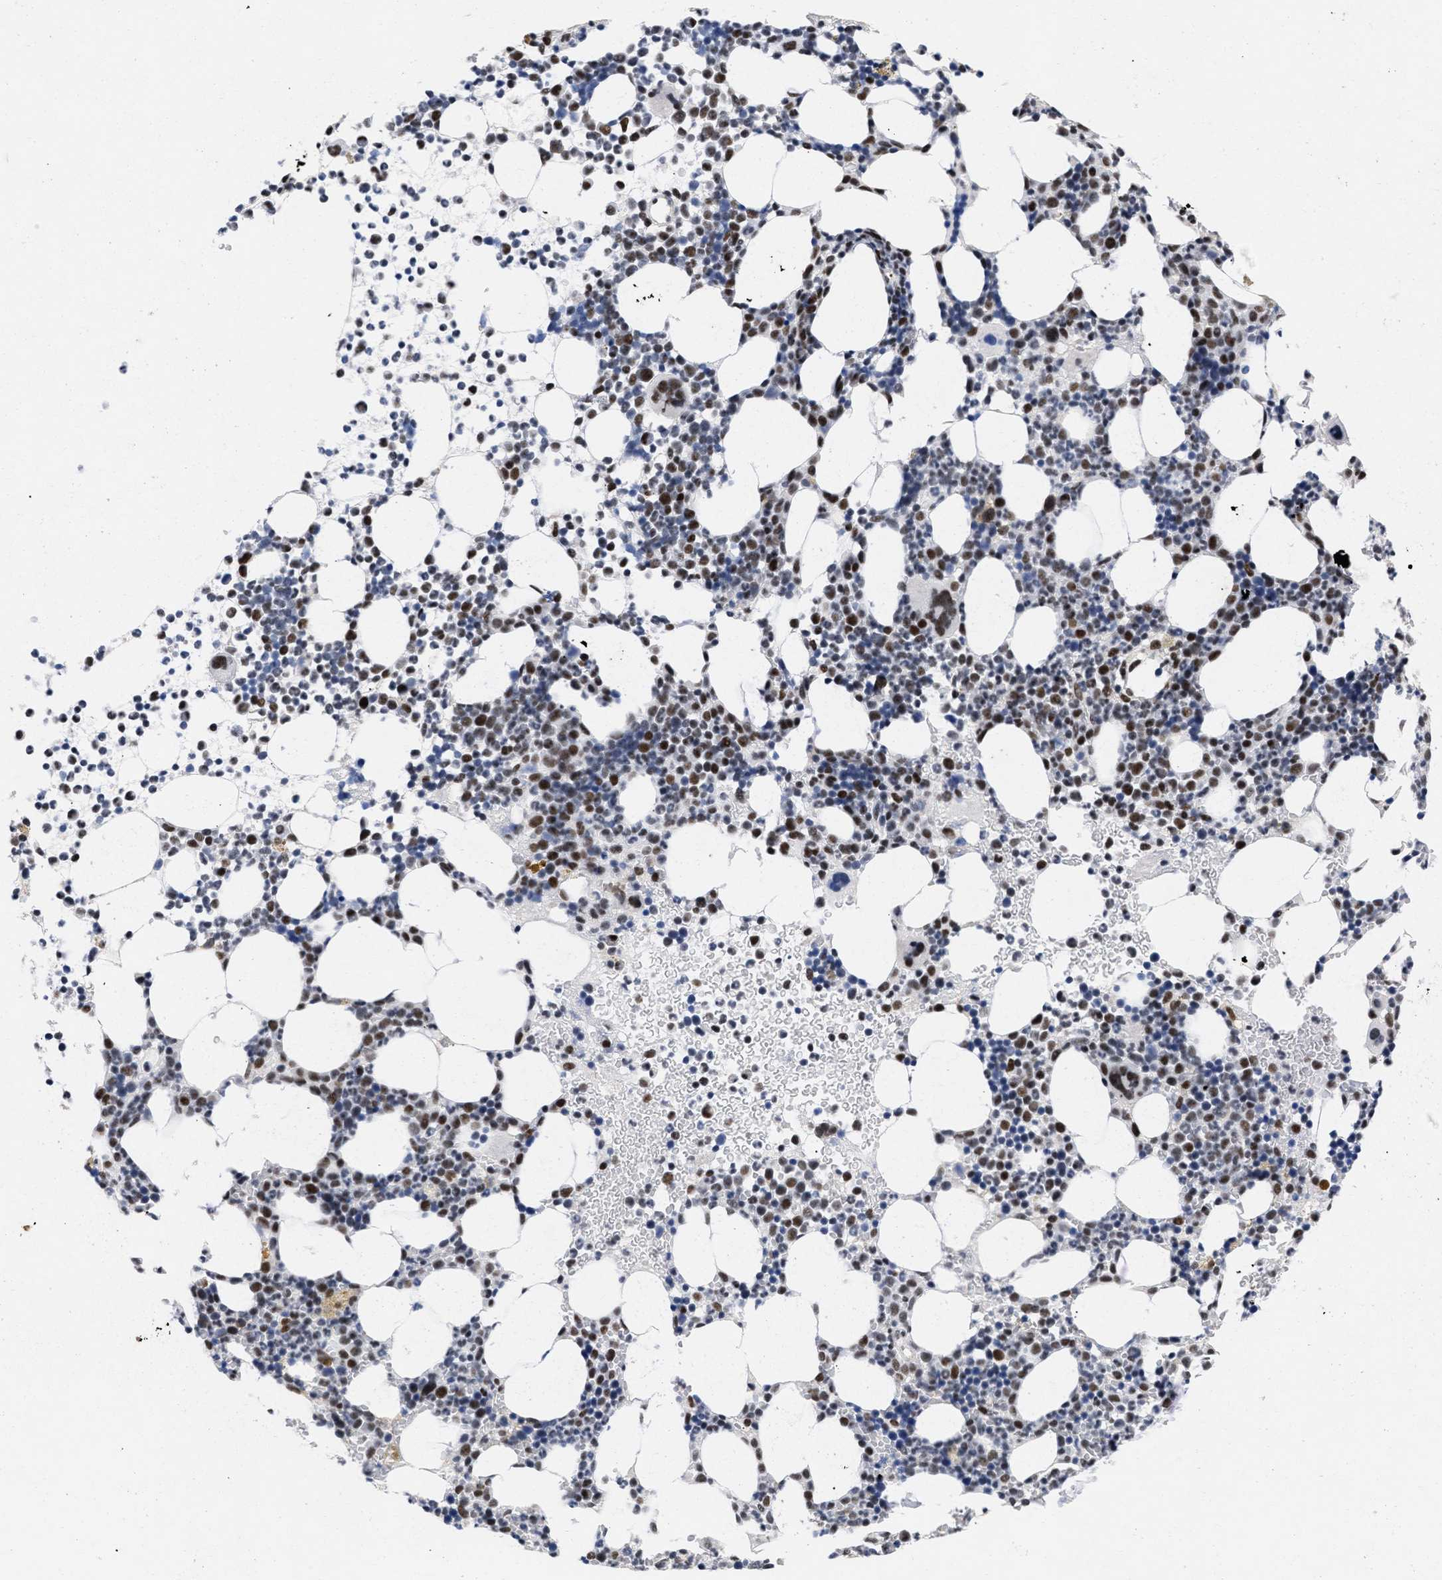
{"staining": {"intensity": "strong", "quantity": "25%-75%", "location": "nuclear"}, "tissue": "bone marrow", "cell_type": "Hematopoietic cells", "image_type": "normal", "snomed": [{"axis": "morphology", "description": "Normal tissue, NOS"}, {"axis": "morphology", "description": "Inflammation, NOS"}, {"axis": "topography", "description": "Bone marrow"}], "caption": "Immunohistochemistry staining of unremarkable bone marrow, which exhibits high levels of strong nuclear expression in approximately 25%-75% of hematopoietic cells indicating strong nuclear protein positivity. The staining was performed using DAB (3,3'-diaminobenzidine) (brown) for protein detection and nuclei were counterstained in hematoxylin (blue).", "gene": "DDX41", "patient": {"sex": "female", "age": 67}}